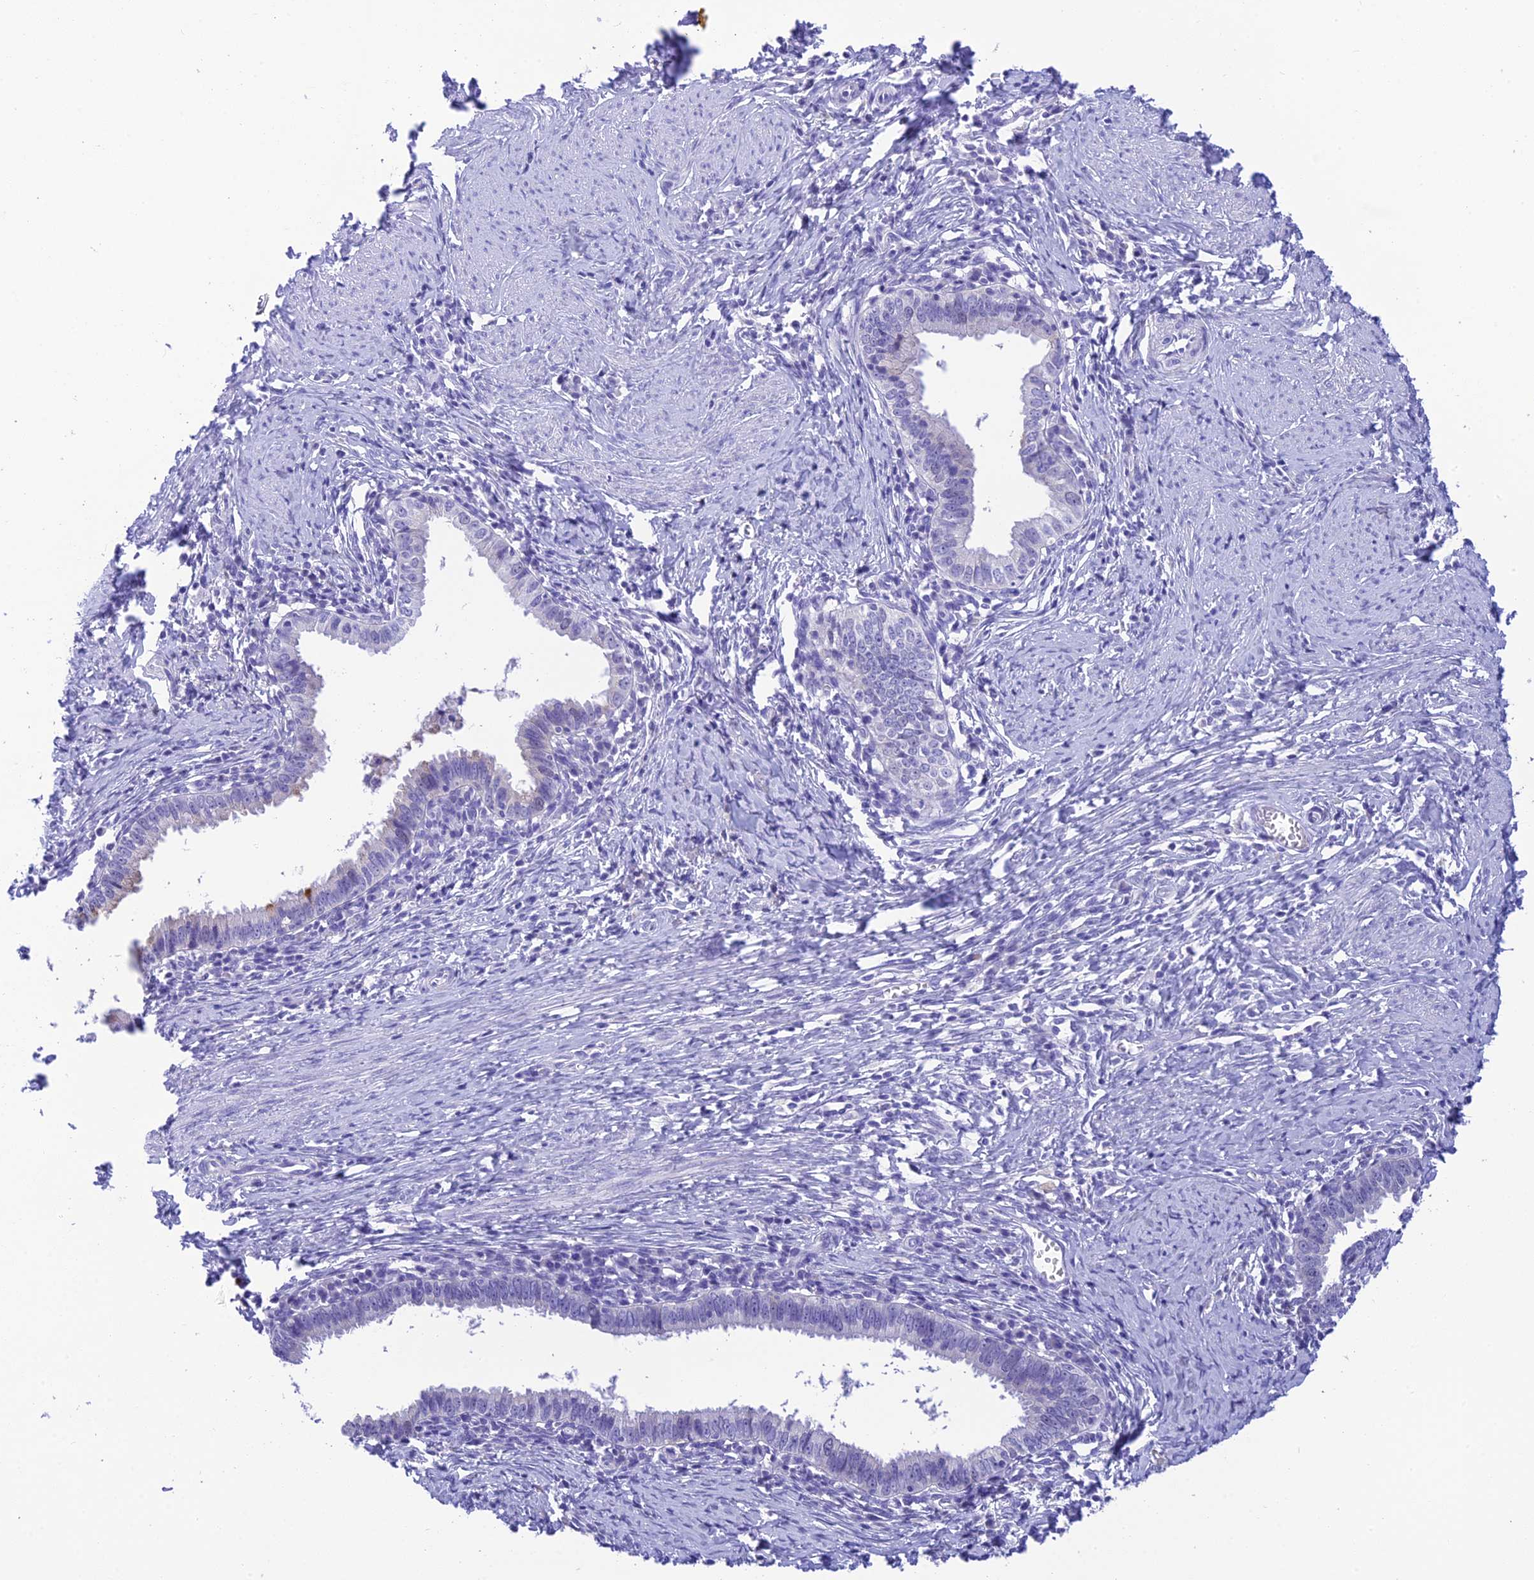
{"staining": {"intensity": "negative", "quantity": "none", "location": "none"}, "tissue": "cervical cancer", "cell_type": "Tumor cells", "image_type": "cancer", "snomed": [{"axis": "morphology", "description": "Adenocarcinoma, NOS"}, {"axis": "topography", "description": "Cervix"}], "caption": "High power microscopy photomicrograph of an immunohistochemistry photomicrograph of cervical adenocarcinoma, revealing no significant staining in tumor cells.", "gene": "KDELR3", "patient": {"sex": "female", "age": 36}}